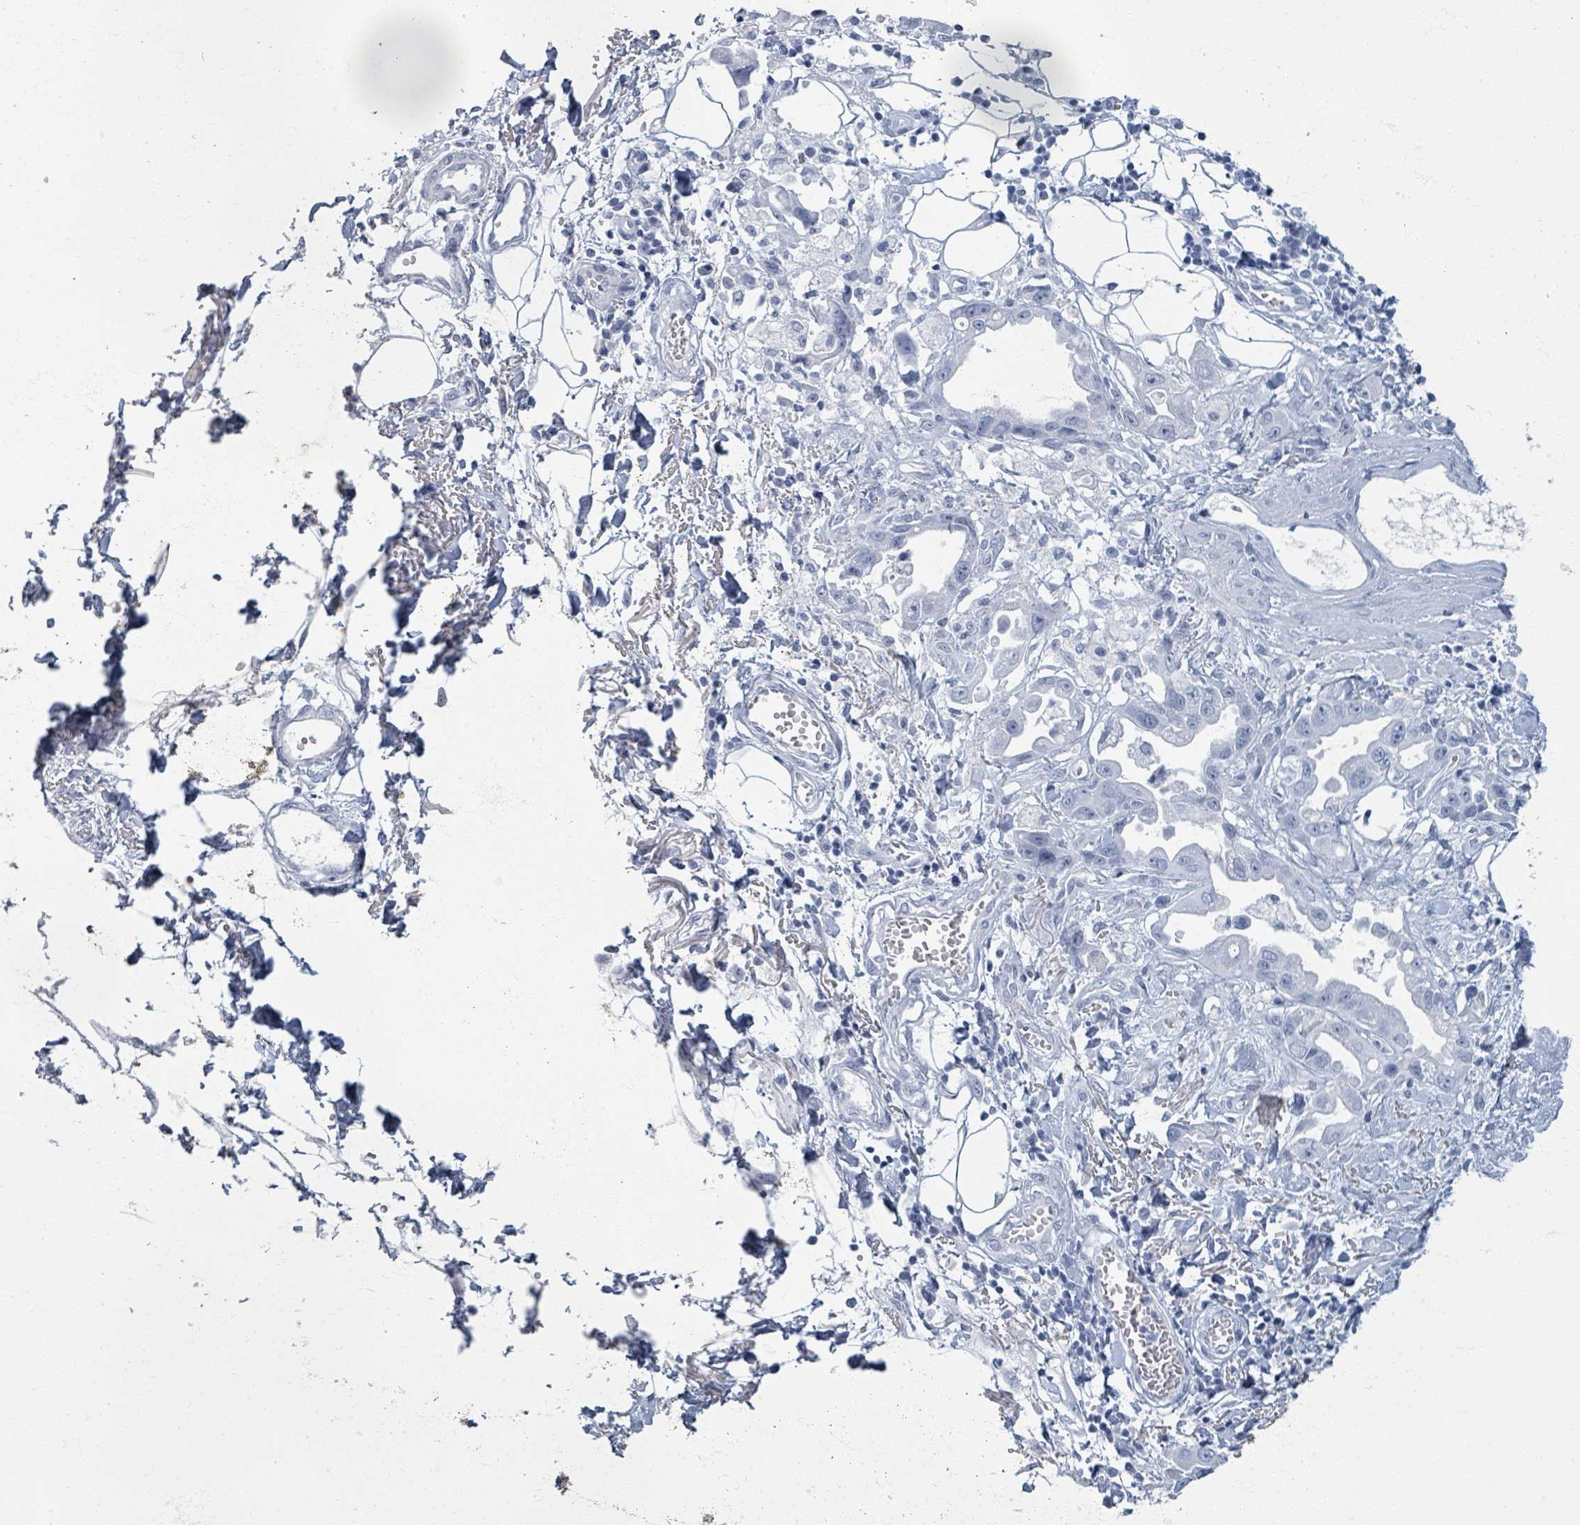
{"staining": {"intensity": "negative", "quantity": "none", "location": "none"}, "tissue": "stomach cancer", "cell_type": "Tumor cells", "image_type": "cancer", "snomed": [{"axis": "morphology", "description": "Adenocarcinoma, NOS"}, {"axis": "topography", "description": "Stomach"}], "caption": "There is no significant staining in tumor cells of adenocarcinoma (stomach).", "gene": "TAS2R1", "patient": {"sex": "male", "age": 55}}